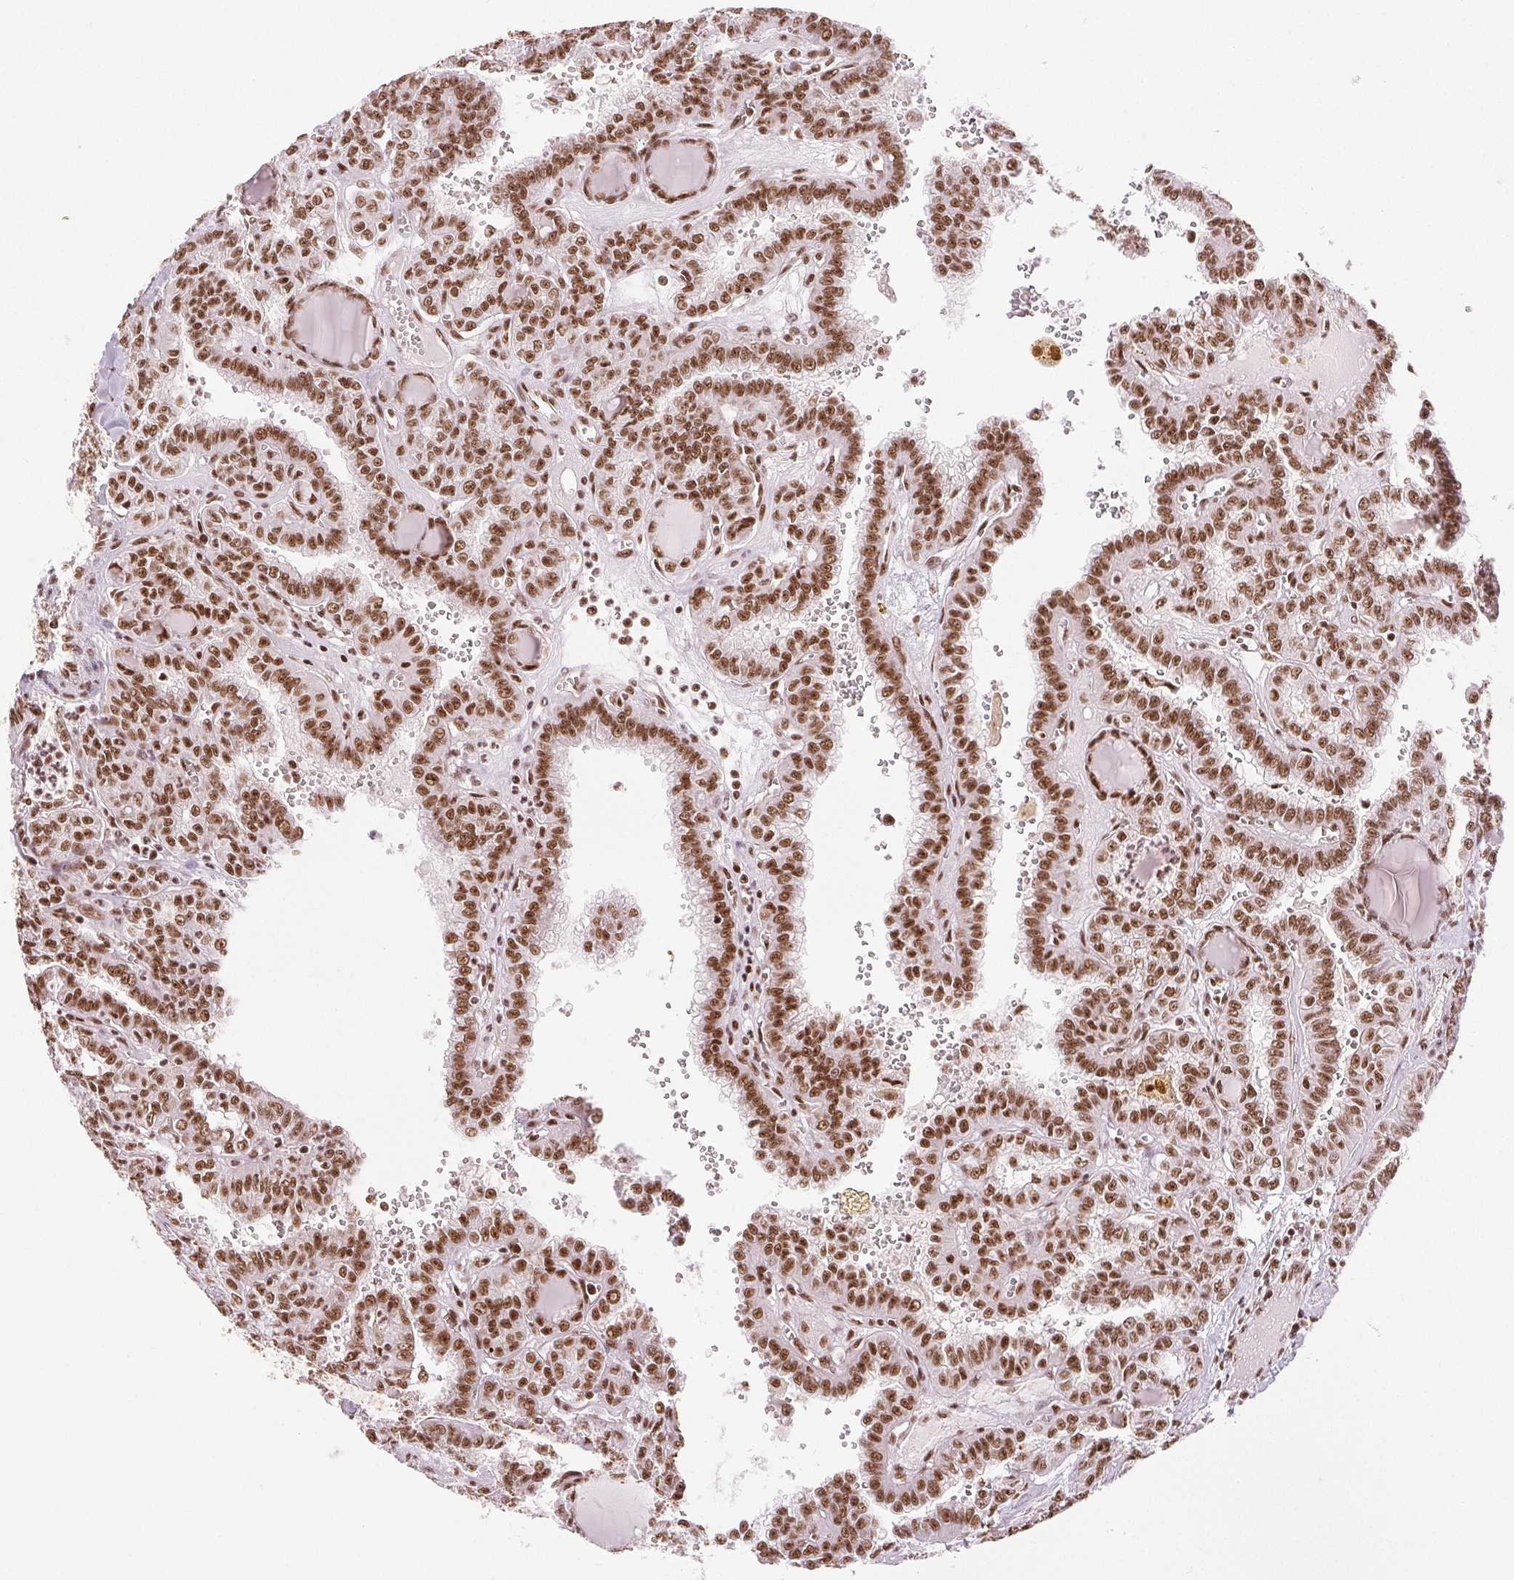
{"staining": {"intensity": "moderate", "quantity": ">75%", "location": "nuclear"}, "tissue": "thyroid cancer", "cell_type": "Tumor cells", "image_type": "cancer", "snomed": [{"axis": "morphology", "description": "Papillary adenocarcinoma, NOS"}, {"axis": "topography", "description": "Thyroid gland"}], "caption": "The micrograph exhibits a brown stain indicating the presence of a protein in the nuclear of tumor cells in thyroid cancer.", "gene": "IK", "patient": {"sex": "female", "age": 41}}